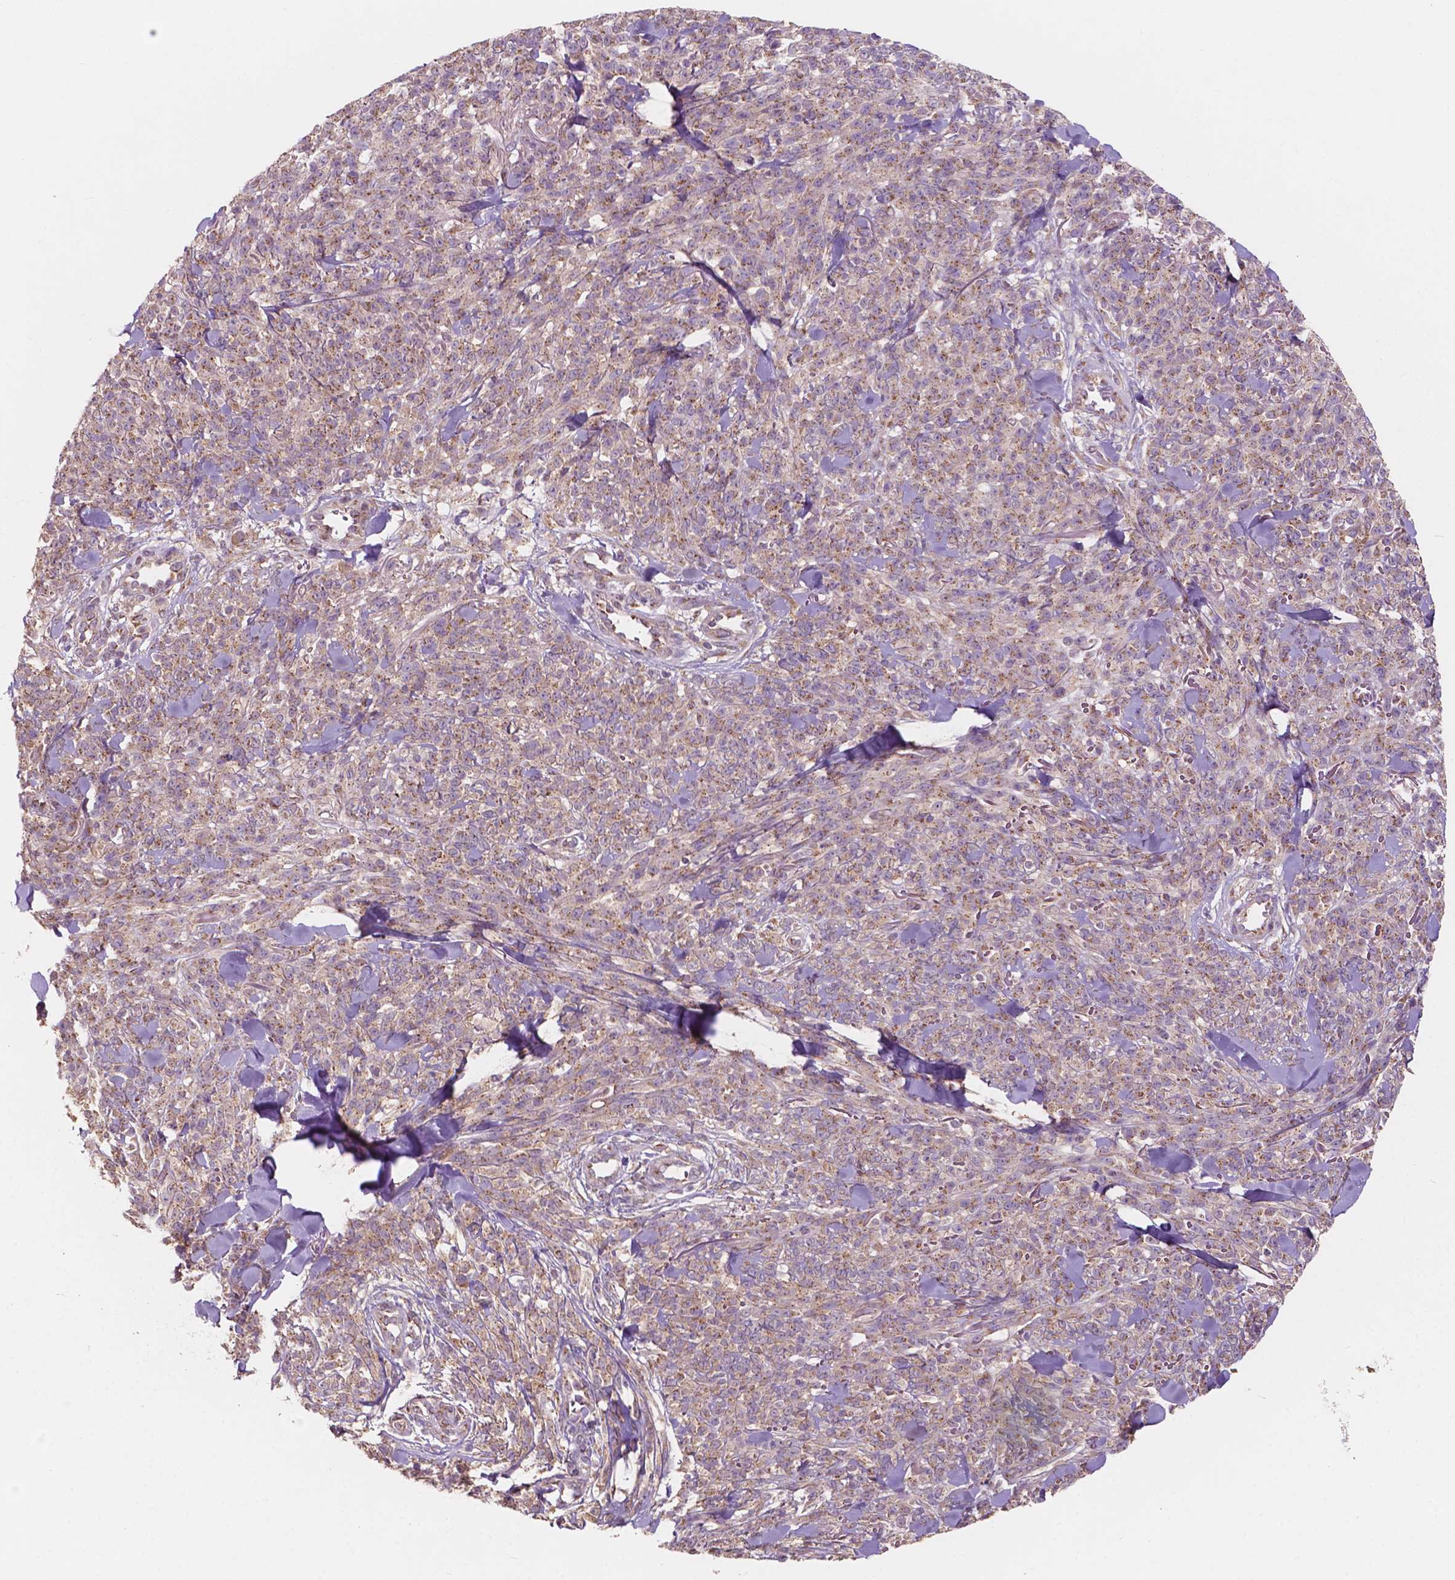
{"staining": {"intensity": "moderate", "quantity": ">75%", "location": "cytoplasmic/membranous"}, "tissue": "melanoma", "cell_type": "Tumor cells", "image_type": "cancer", "snomed": [{"axis": "morphology", "description": "Malignant melanoma, NOS"}, {"axis": "topography", "description": "Skin"}, {"axis": "topography", "description": "Skin of trunk"}], "caption": "A brown stain highlights moderate cytoplasmic/membranous expression of a protein in human melanoma tumor cells.", "gene": "CHPT1", "patient": {"sex": "male", "age": 74}}